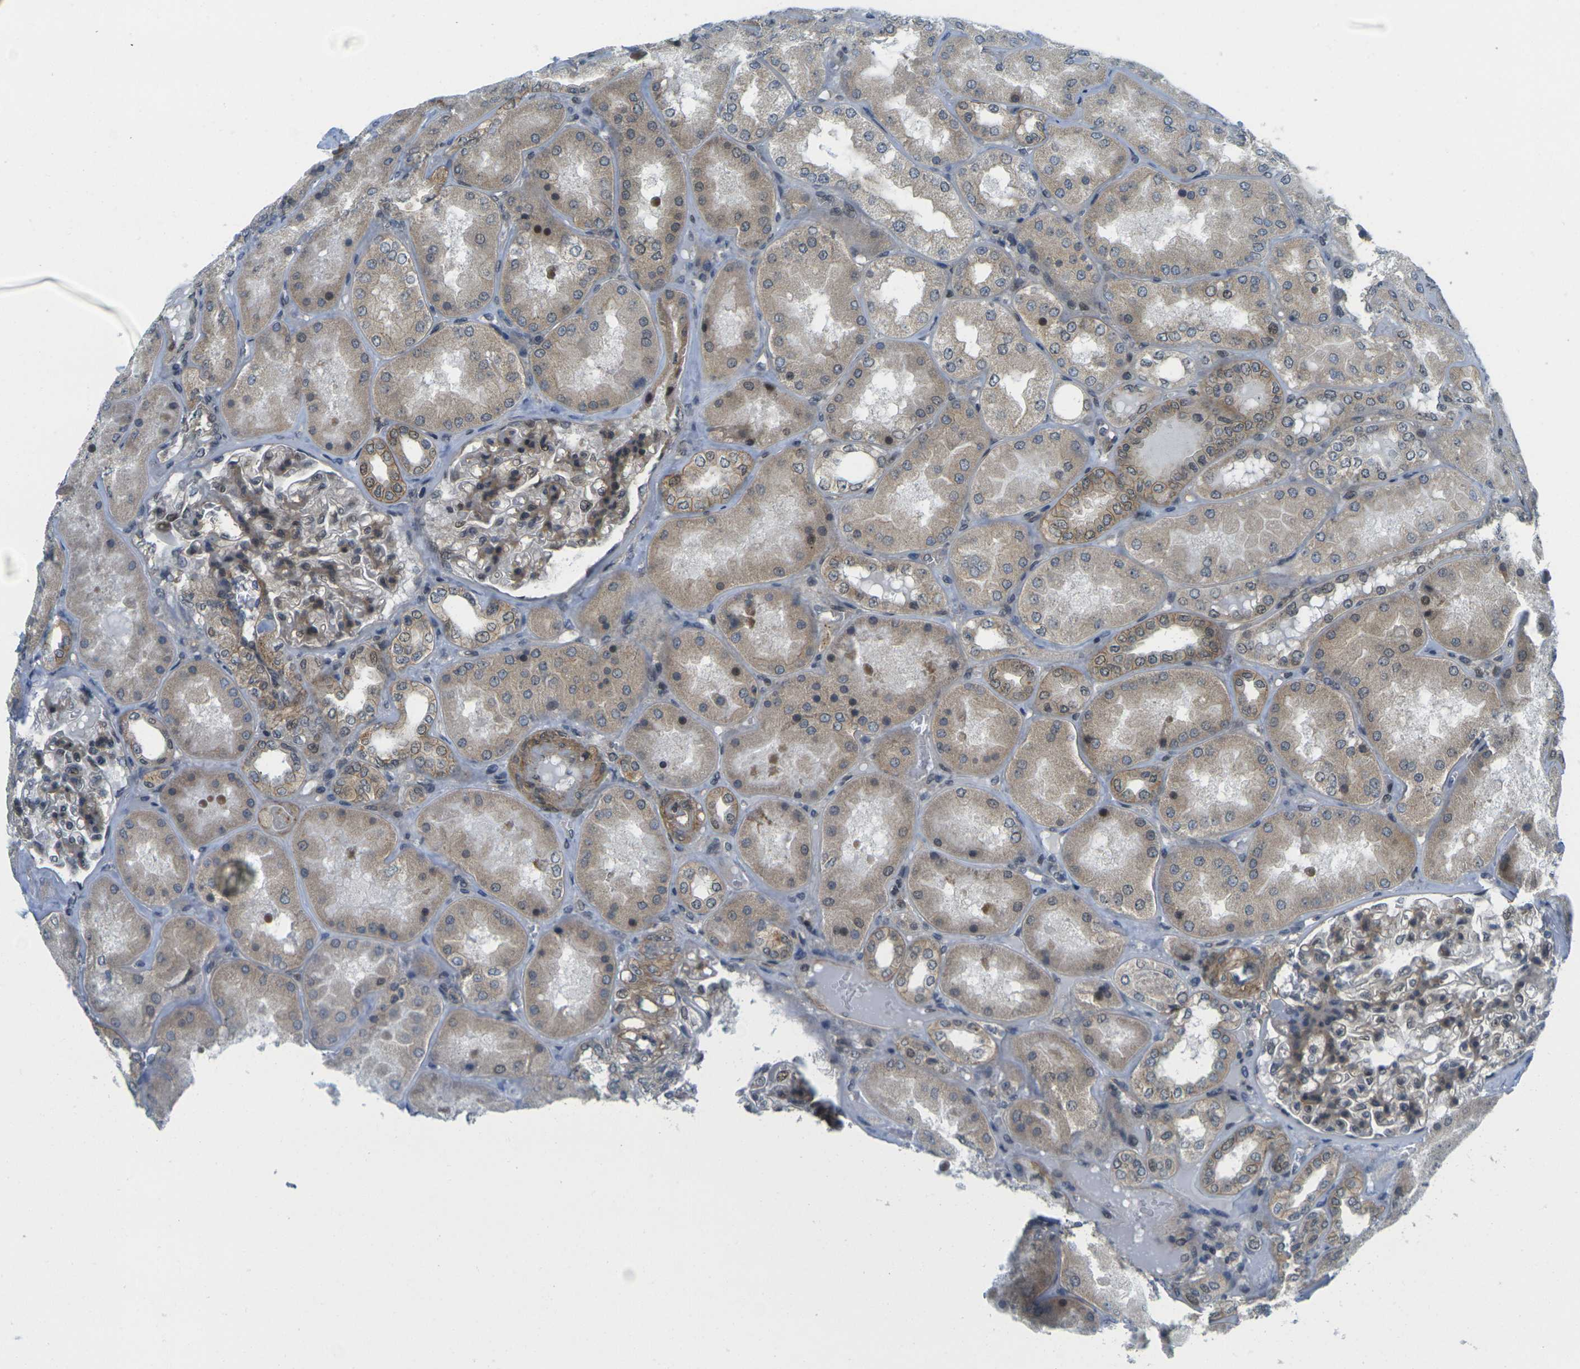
{"staining": {"intensity": "moderate", "quantity": ">75%", "location": "cytoplasmic/membranous"}, "tissue": "kidney", "cell_type": "Cells in glomeruli", "image_type": "normal", "snomed": [{"axis": "morphology", "description": "Normal tissue, NOS"}, {"axis": "topography", "description": "Kidney"}], "caption": "Normal kidney displays moderate cytoplasmic/membranous staining in approximately >75% of cells in glomeruli Immunohistochemistry stains the protein in brown and the nuclei are stained blue..", "gene": "KCTD10", "patient": {"sex": "female", "age": 56}}